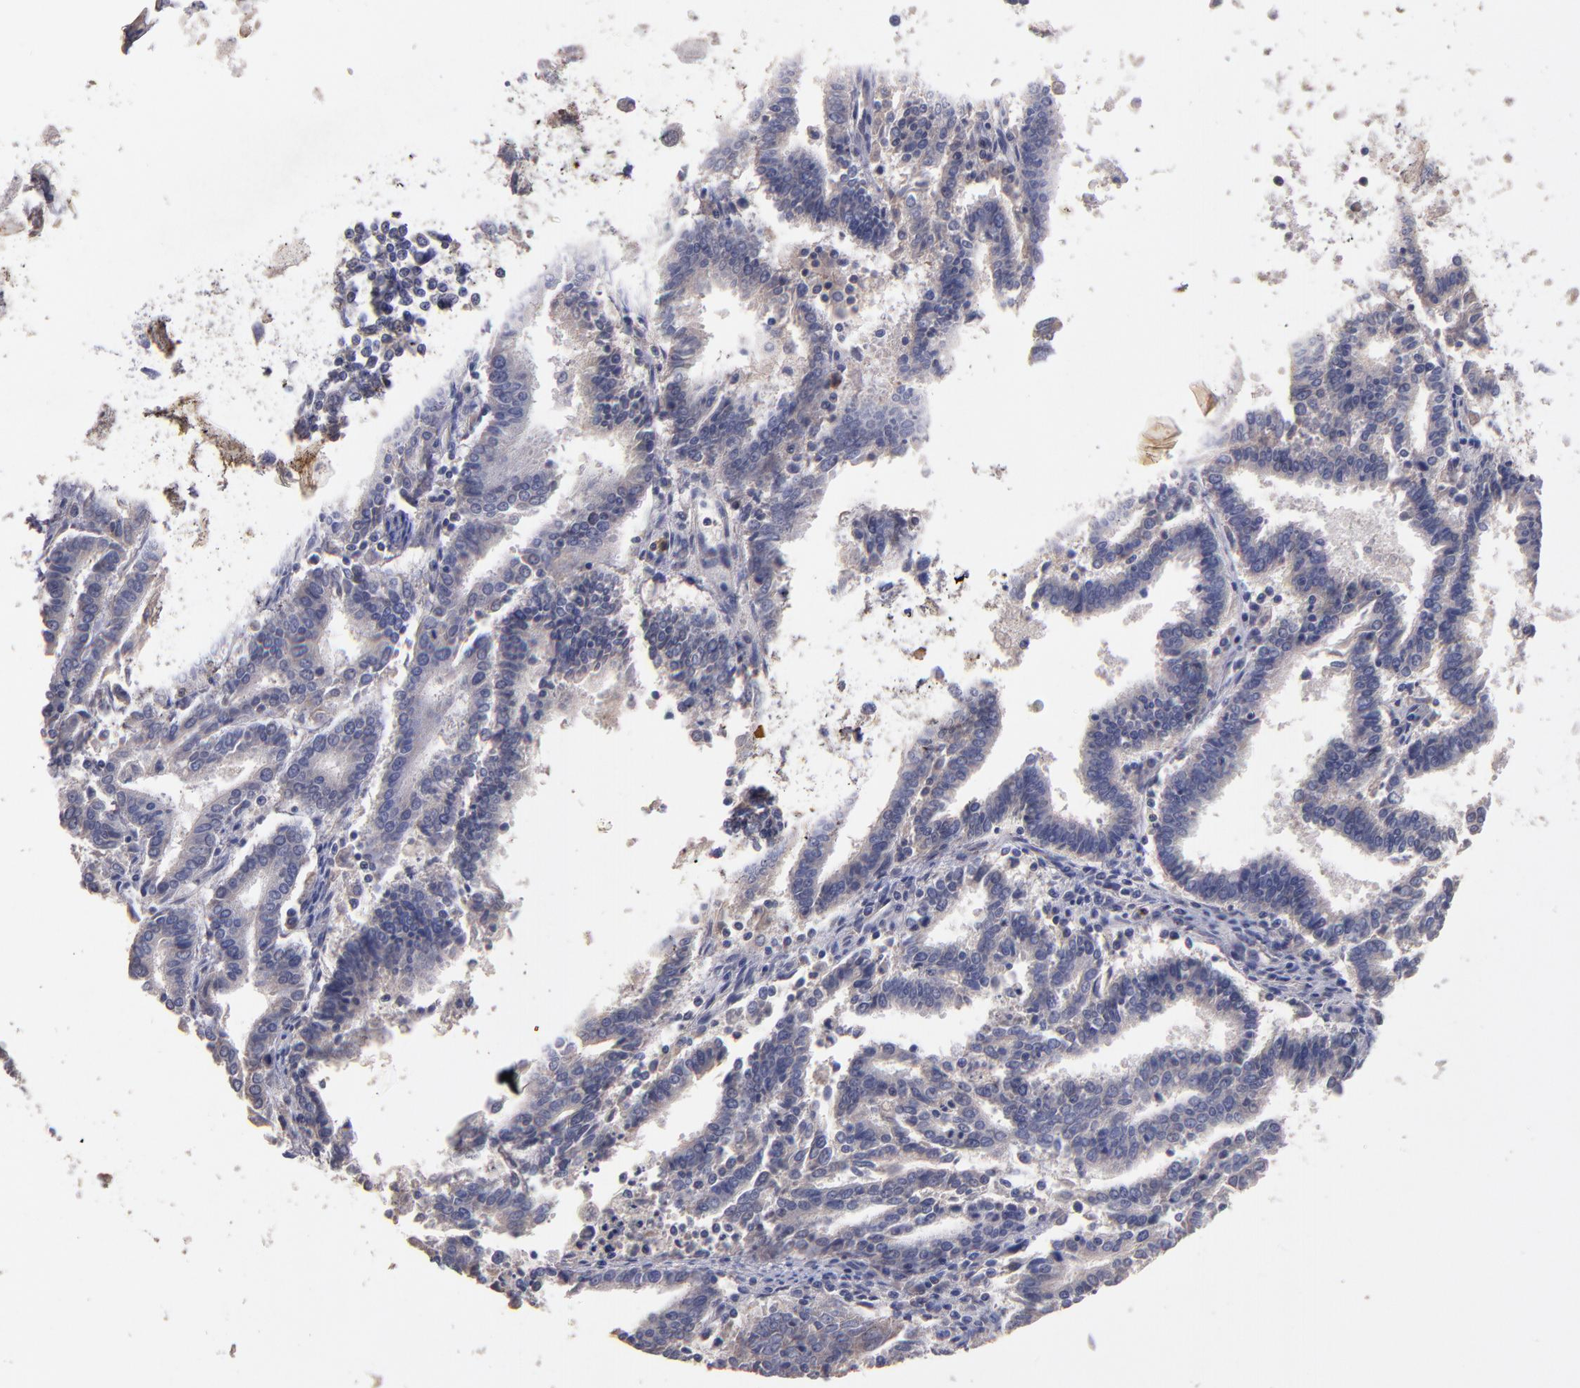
{"staining": {"intensity": "weak", "quantity": "25%-75%", "location": "cytoplasmic/membranous"}, "tissue": "endometrial cancer", "cell_type": "Tumor cells", "image_type": "cancer", "snomed": [{"axis": "morphology", "description": "Adenocarcinoma, NOS"}, {"axis": "topography", "description": "Uterus"}], "caption": "Tumor cells show low levels of weak cytoplasmic/membranous expression in approximately 25%-75% of cells in human endometrial cancer (adenocarcinoma). (IHC, brightfield microscopy, high magnification).", "gene": "MAGEE1", "patient": {"sex": "female", "age": 83}}